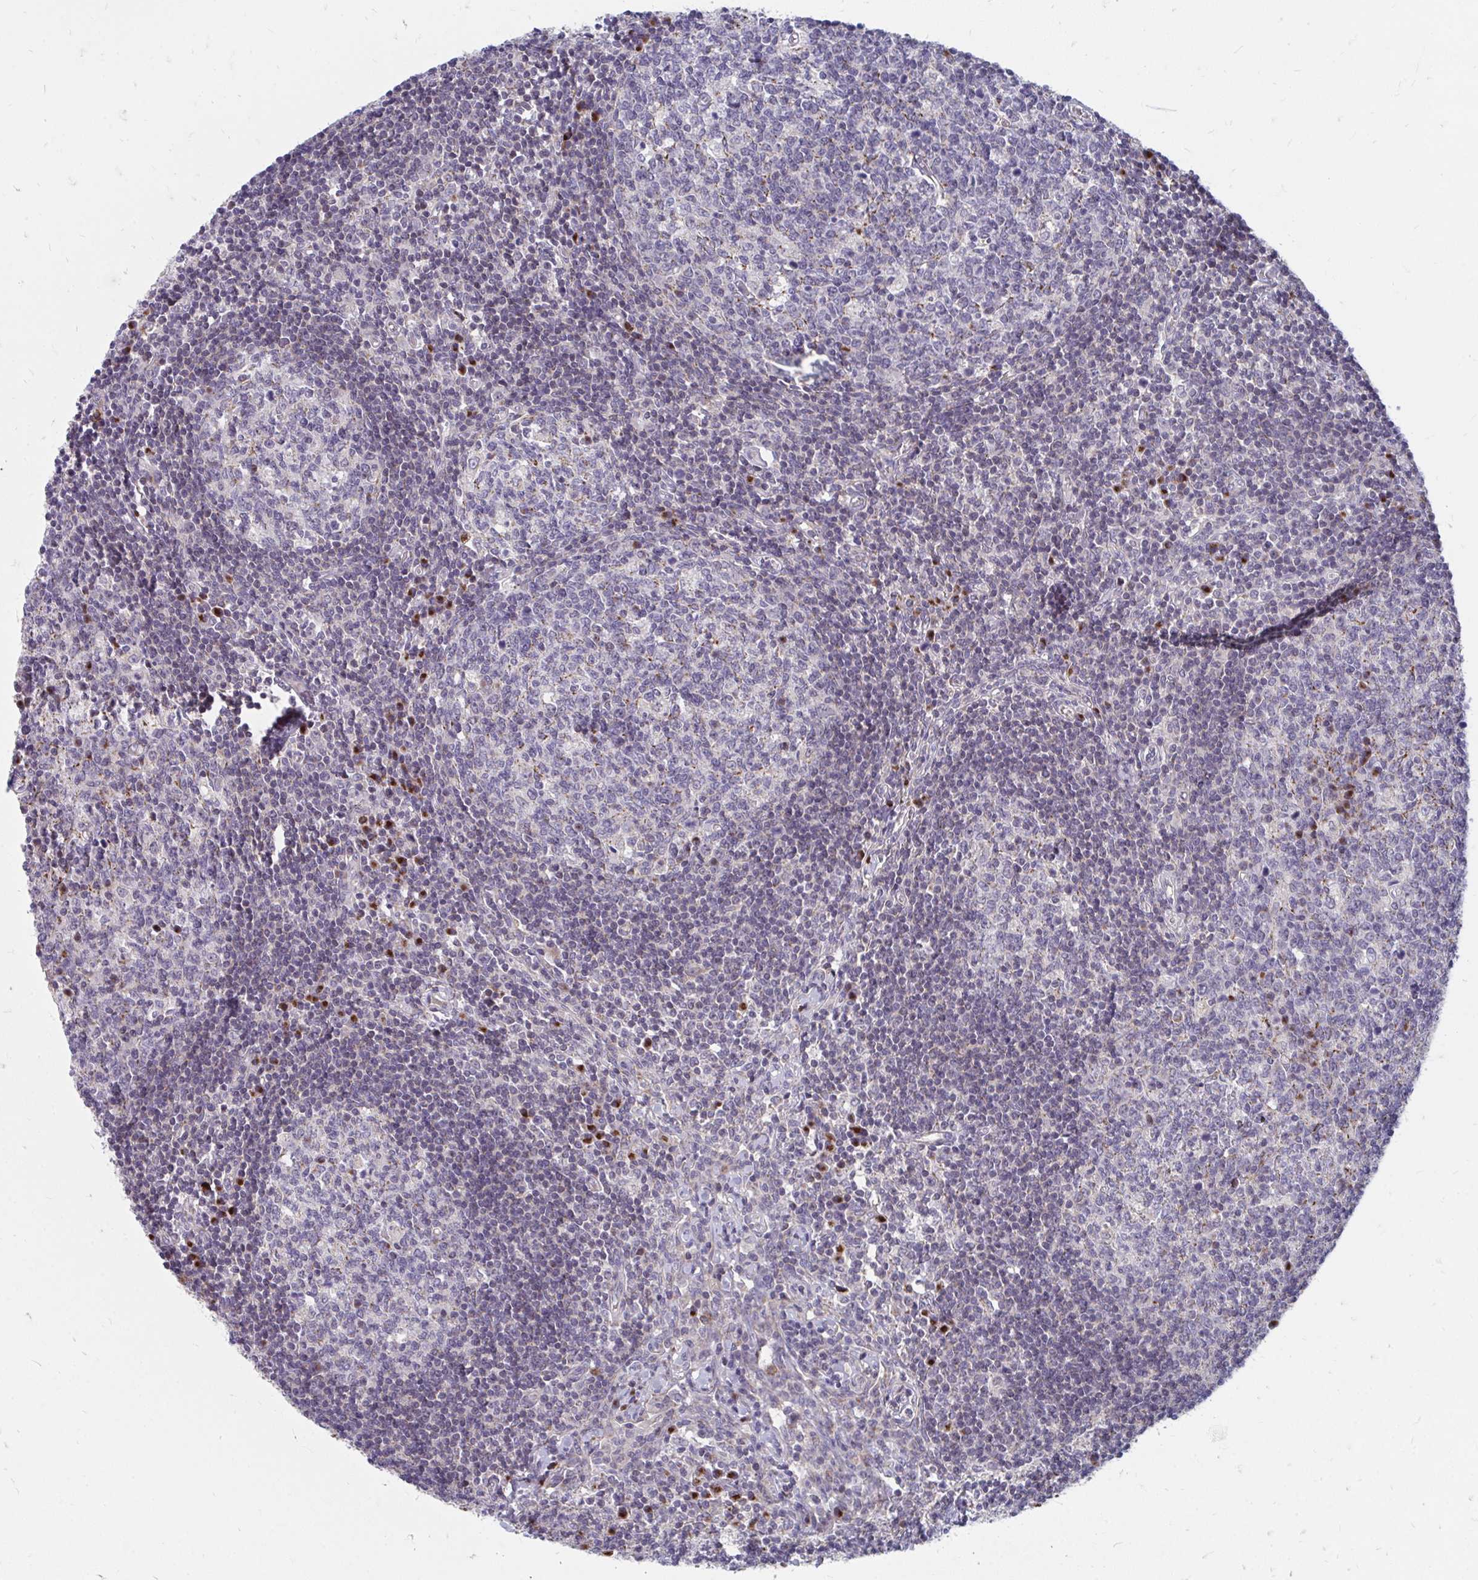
{"staining": {"intensity": "negative", "quantity": "none", "location": "none"}, "tissue": "lymph node", "cell_type": "Germinal center cells", "image_type": "normal", "snomed": [{"axis": "morphology", "description": "Normal tissue, NOS"}, {"axis": "topography", "description": "Lymph node"}], "caption": "Protein analysis of unremarkable lymph node exhibits no significant expression in germinal center cells. The staining was performed using DAB (3,3'-diaminobenzidine) to visualize the protein expression in brown, while the nuclei were stained in blue with hematoxylin (Magnification: 20x).", "gene": "PABIR3", "patient": {"sex": "male", "age": 67}}